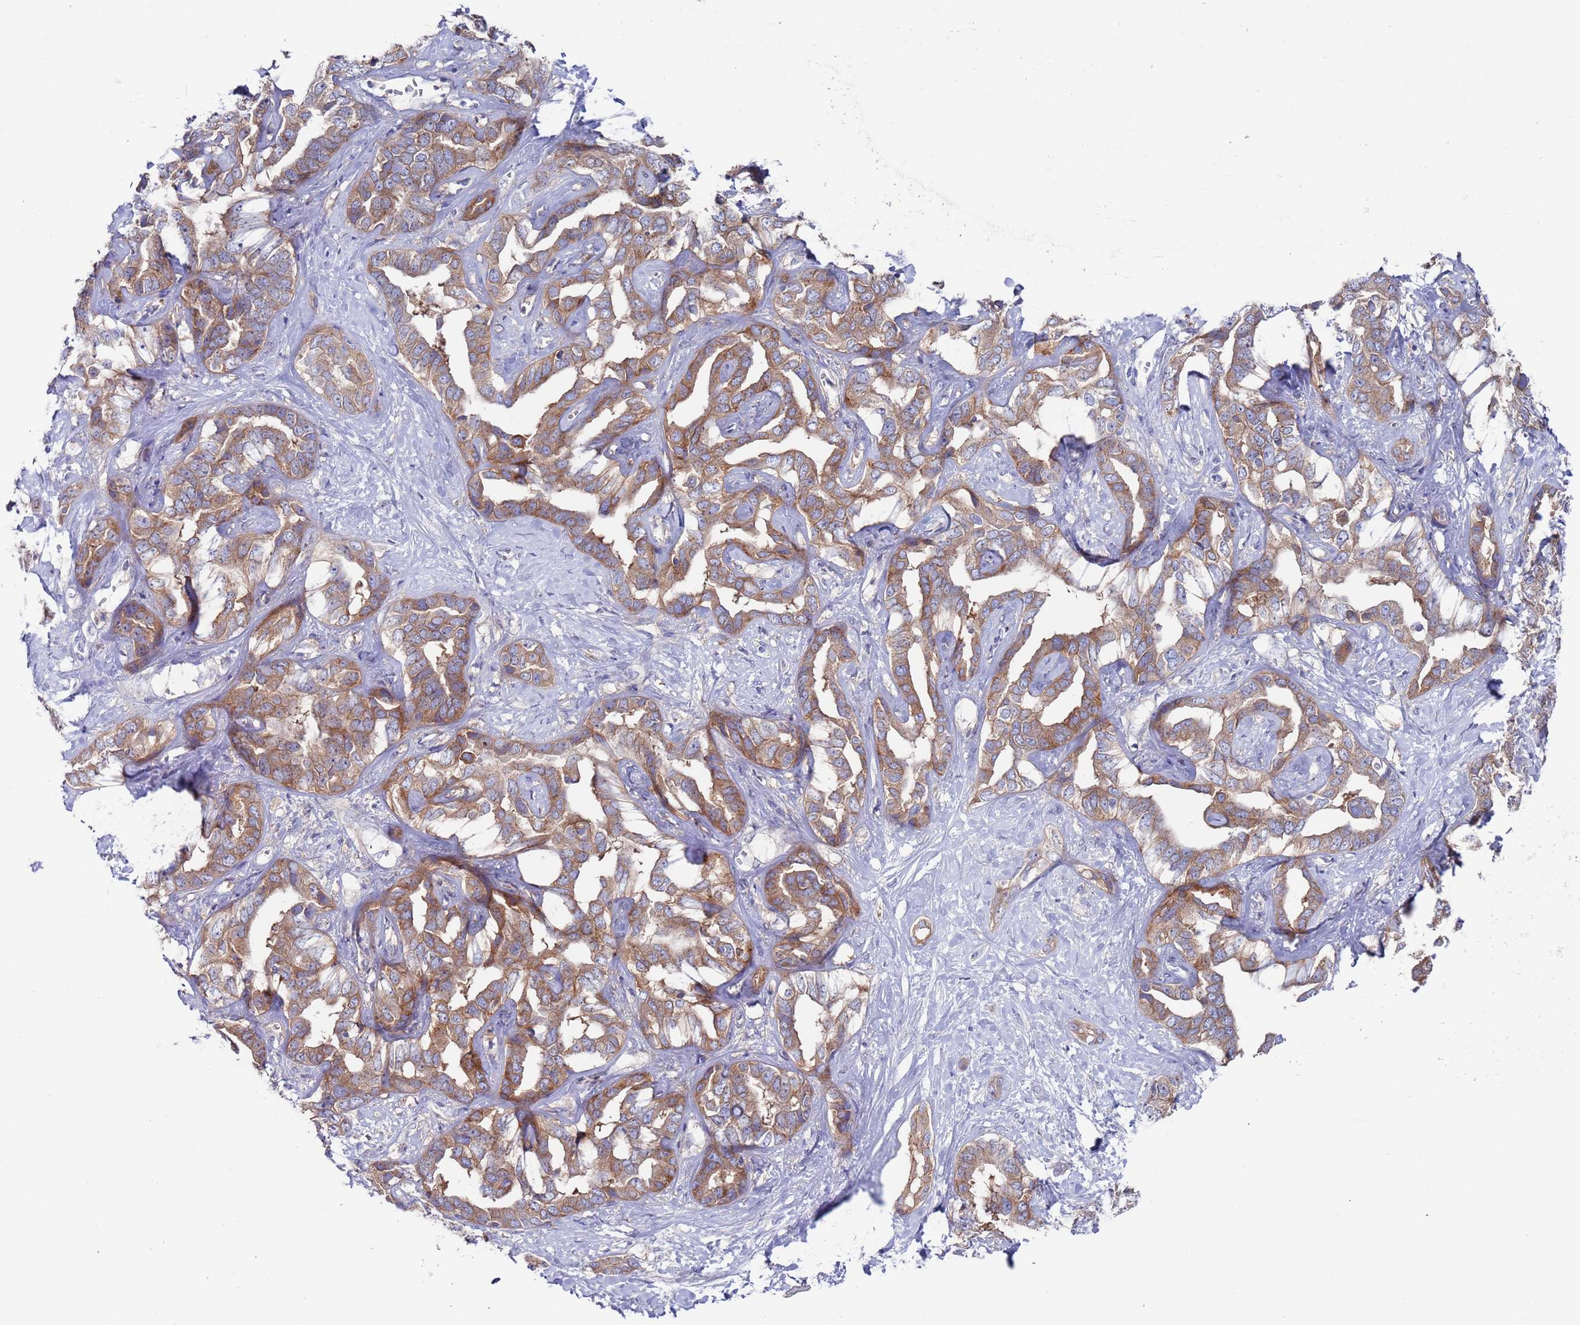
{"staining": {"intensity": "moderate", "quantity": "25%-75%", "location": "cytoplasmic/membranous"}, "tissue": "liver cancer", "cell_type": "Tumor cells", "image_type": "cancer", "snomed": [{"axis": "morphology", "description": "Cholangiocarcinoma"}, {"axis": "topography", "description": "Liver"}], "caption": "Immunohistochemical staining of human liver cancer shows medium levels of moderate cytoplasmic/membranous staining in about 25%-75% of tumor cells.", "gene": "KRTCAP3", "patient": {"sex": "male", "age": 59}}